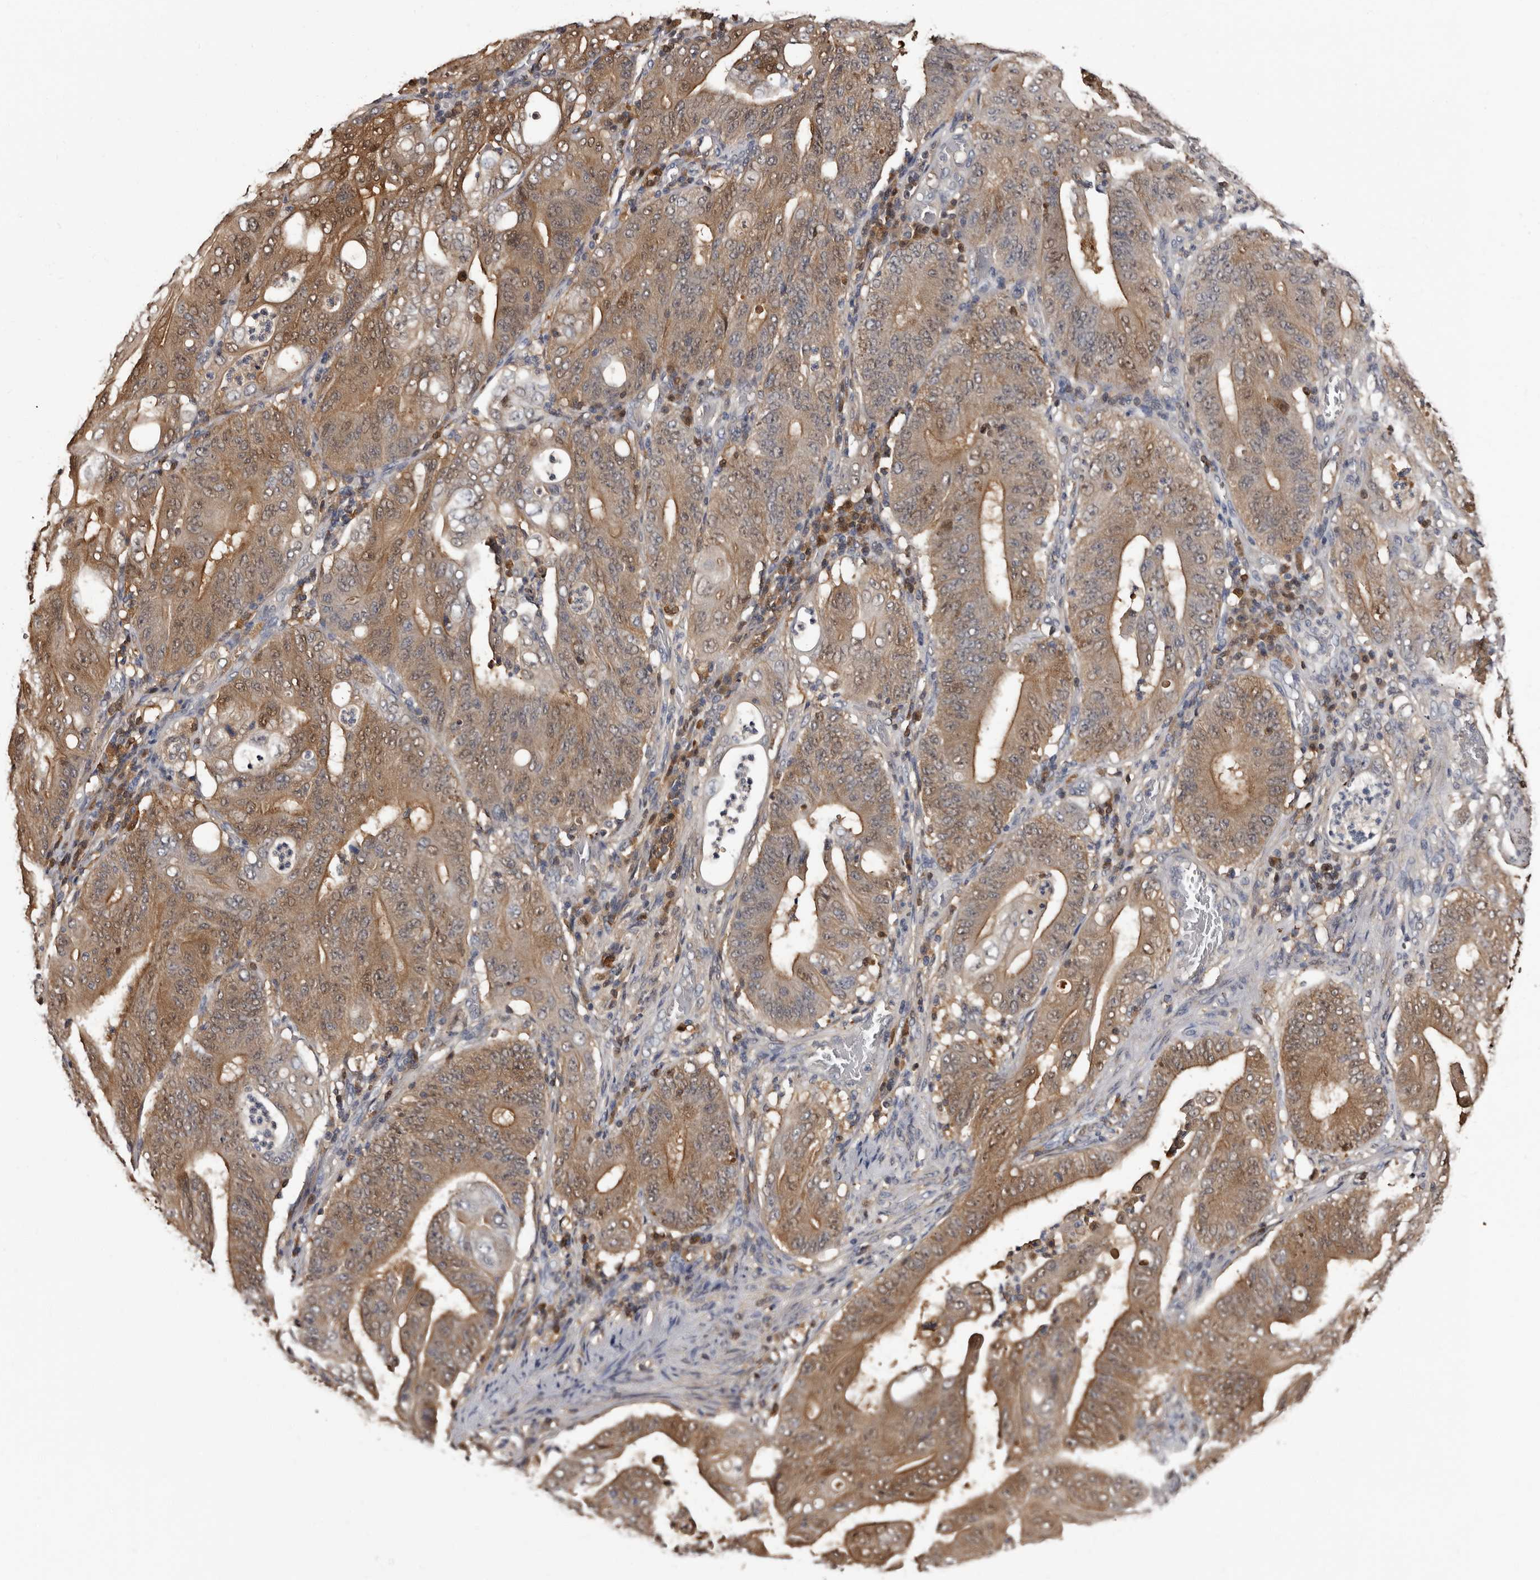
{"staining": {"intensity": "moderate", "quantity": ">75%", "location": "cytoplasmic/membranous,nuclear"}, "tissue": "stomach cancer", "cell_type": "Tumor cells", "image_type": "cancer", "snomed": [{"axis": "morphology", "description": "Adenocarcinoma, NOS"}, {"axis": "topography", "description": "Stomach"}], "caption": "Brown immunohistochemical staining in human adenocarcinoma (stomach) reveals moderate cytoplasmic/membranous and nuclear expression in approximately >75% of tumor cells.", "gene": "DNPH1", "patient": {"sex": "female", "age": 73}}